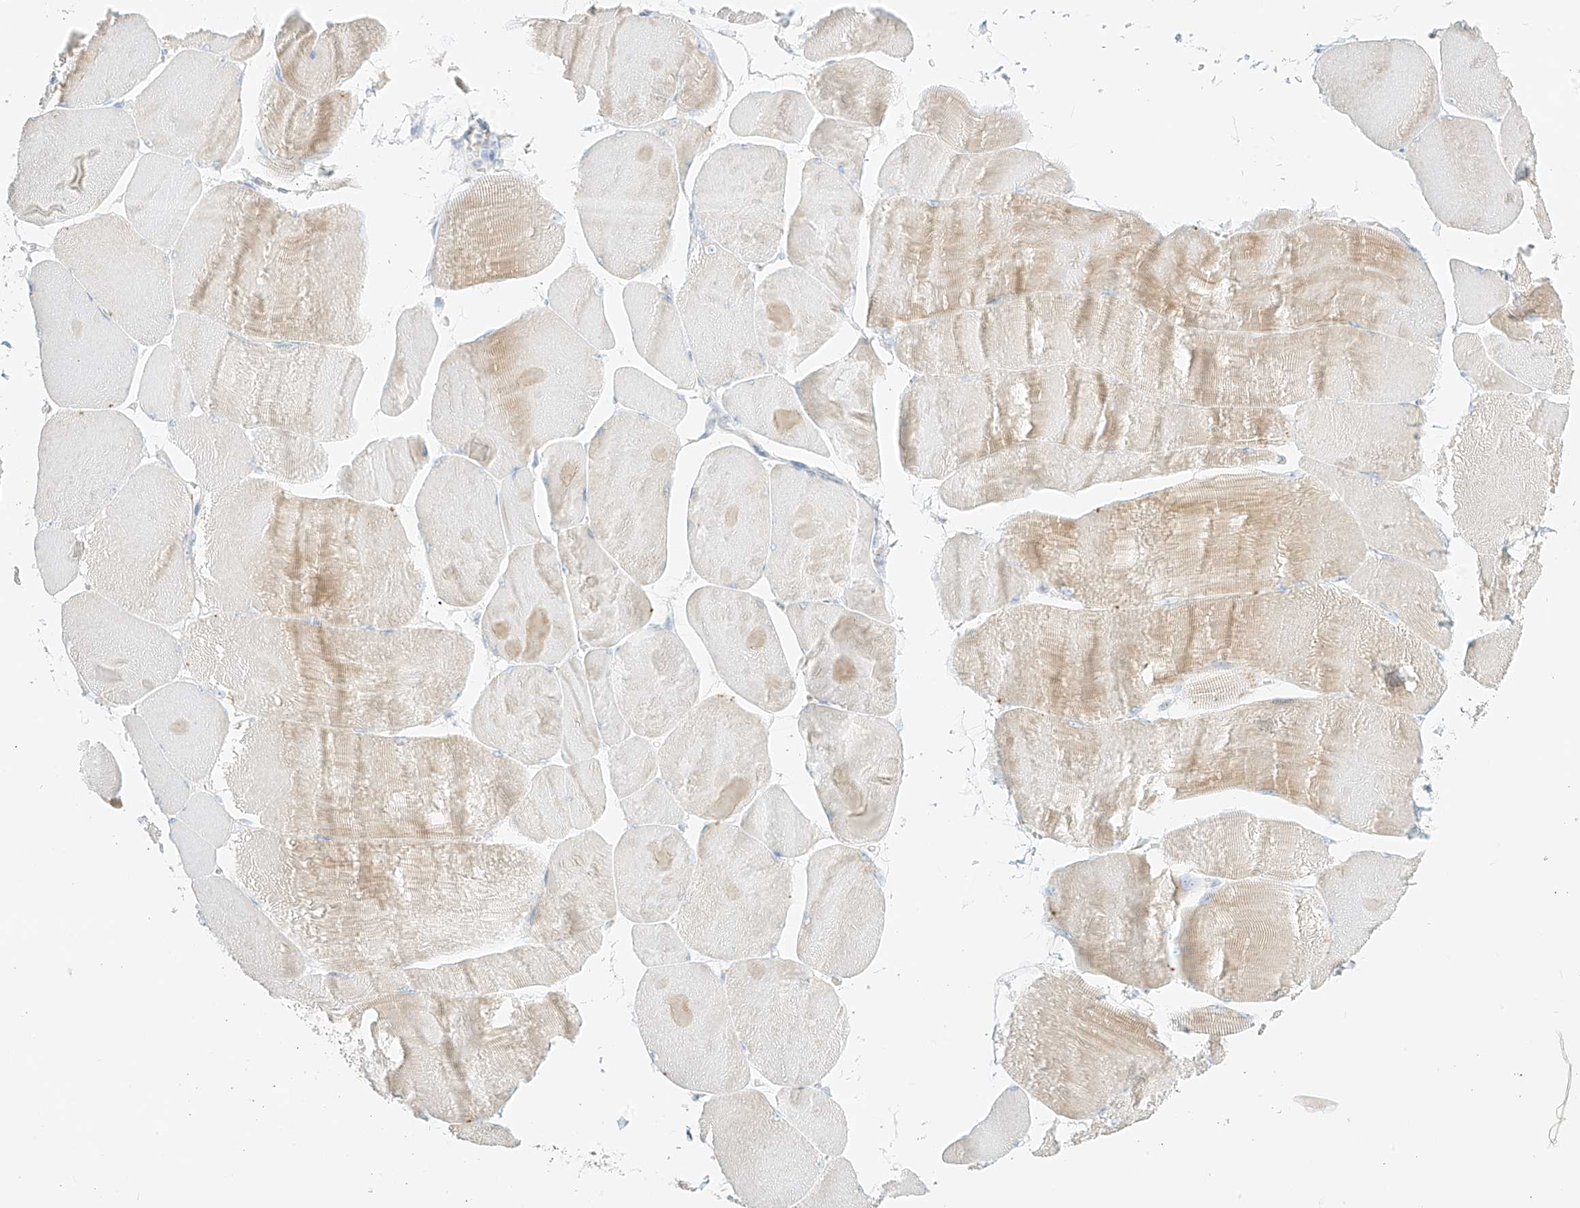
{"staining": {"intensity": "weak", "quantity": "25%-75%", "location": "cytoplasmic/membranous"}, "tissue": "skeletal muscle", "cell_type": "Myocytes", "image_type": "normal", "snomed": [{"axis": "morphology", "description": "Normal tissue, NOS"}, {"axis": "morphology", "description": "Basal cell carcinoma"}, {"axis": "topography", "description": "Skeletal muscle"}], "caption": "DAB (3,3'-diaminobenzidine) immunohistochemical staining of benign human skeletal muscle exhibits weak cytoplasmic/membranous protein positivity in about 25%-75% of myocytes.", "gene": "TMEM87B", "patient": {"sex": "female", "age": 64}}